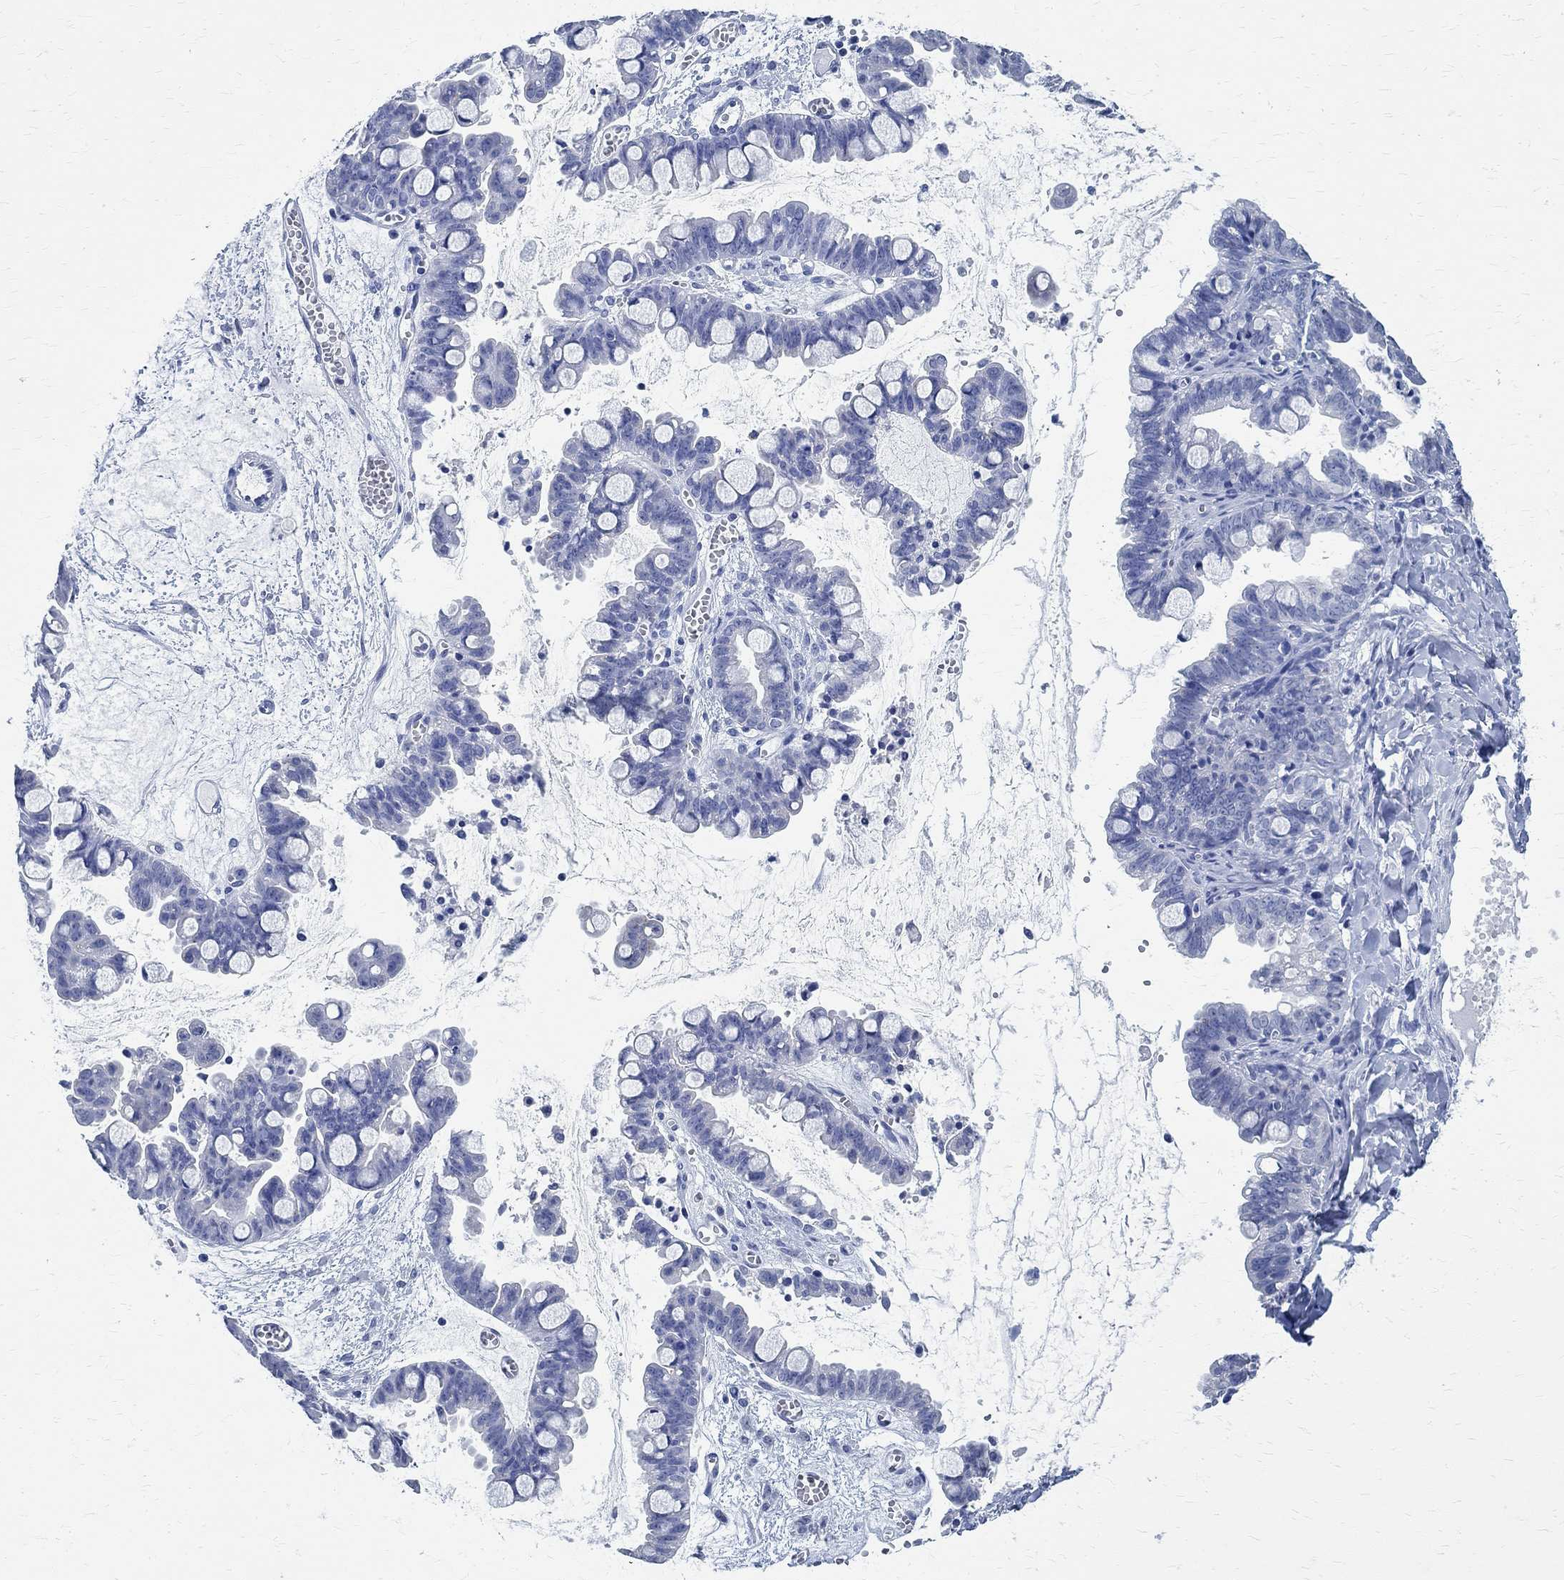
{"staining": {"intensity": "negative", "quantity": "none", "location": "none"}, "tissue": "ovarian cancer", "cell_type": "Tumor cells", "image_type": "cancer", "snomed": [{"axis": "morphology", "description": "Cystadenocarcinoma, mucinous, NOS"}, {"axis": "topography", "description": "Ovary"}], "caption": "The histopathology image reveals no significant positivity in tumor cells of mucinous cystadenocarcinoma (ovarian). (Stains: DAB (3,3'-diaminobenzidine) immunohistochemistry with hematoxylin counter stain, Microscopy: brightfield microscopy at high magnification).", "gene": "TMEM221", "patient": {"sex": "female", "age": 63}}